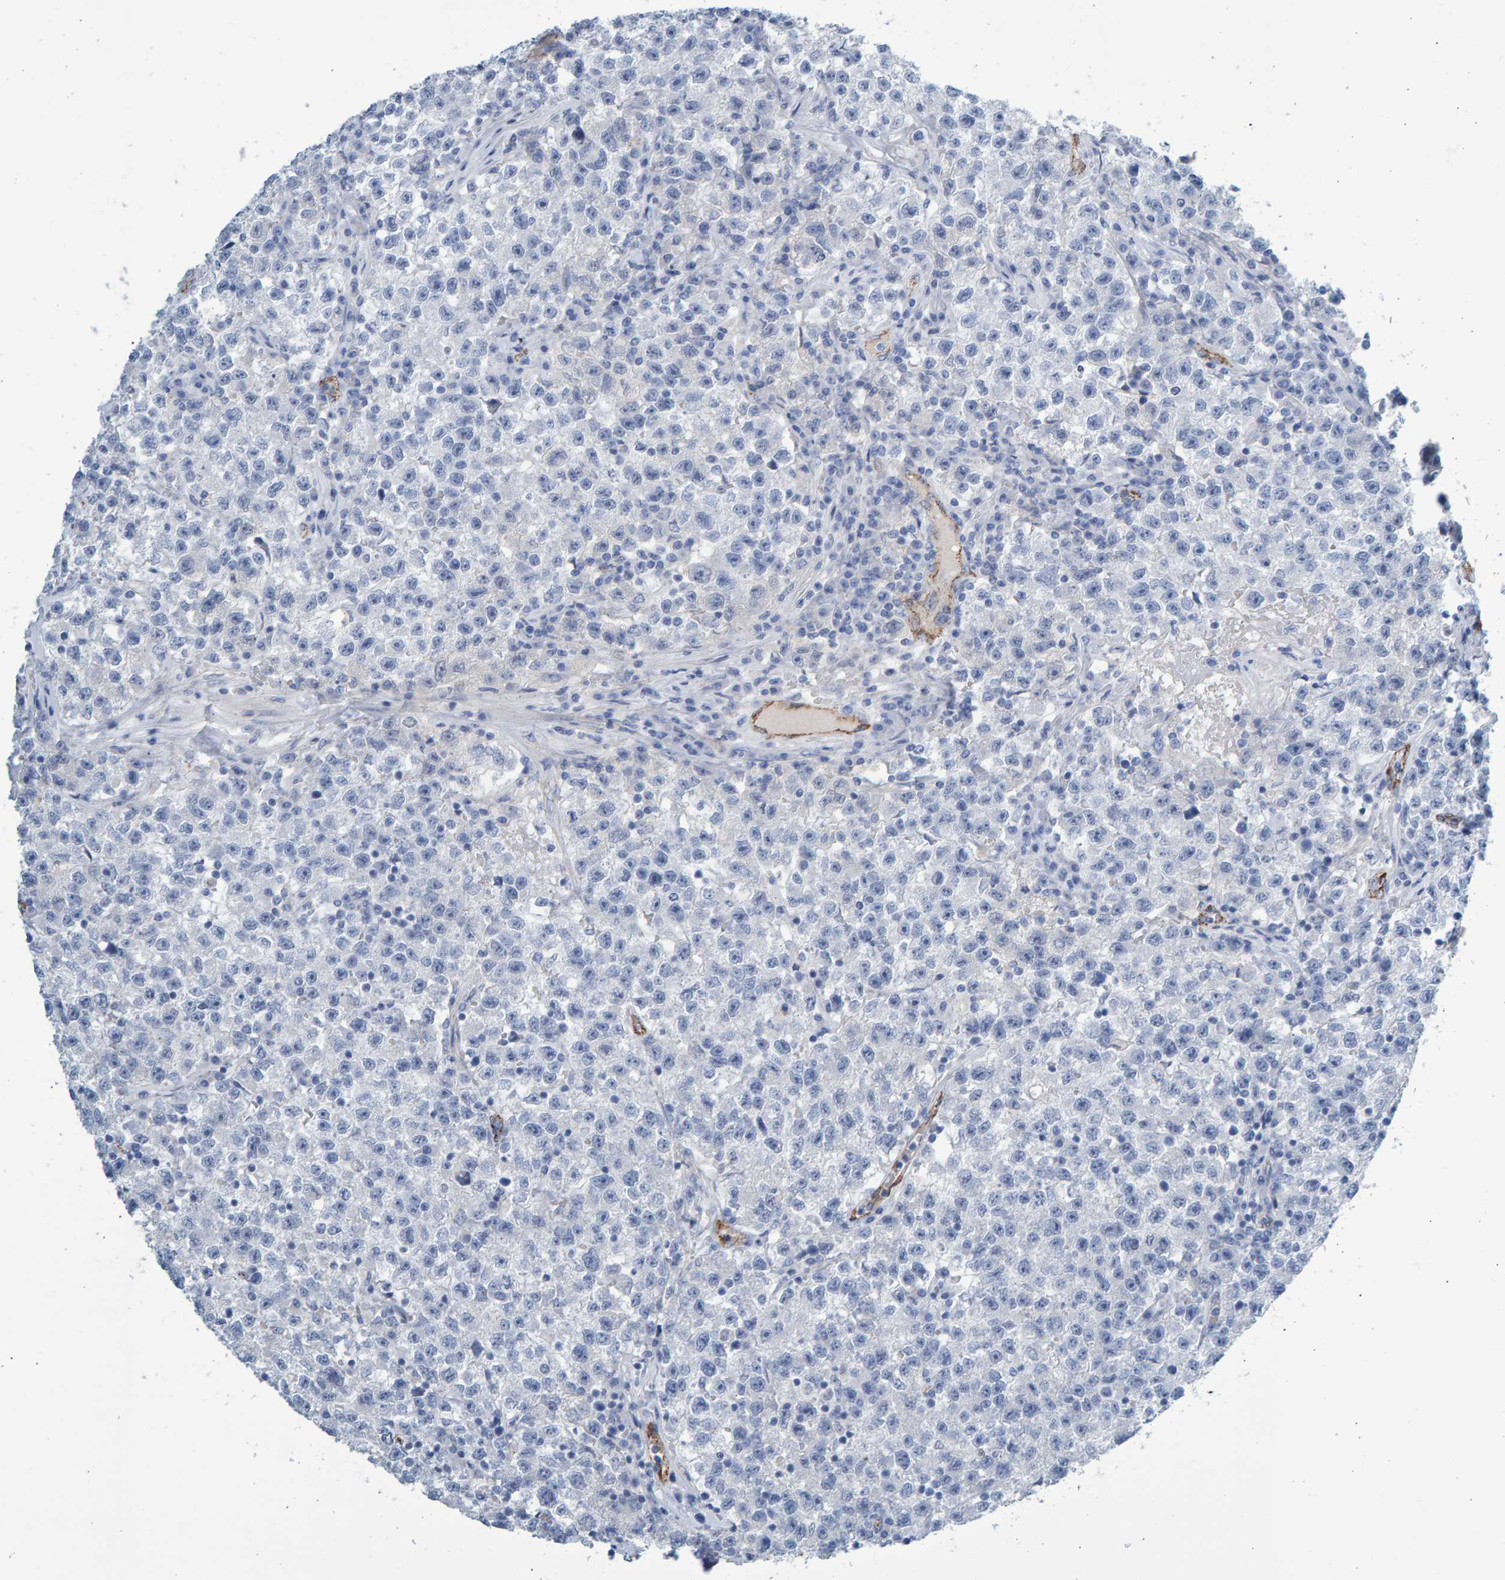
{"staining": {"intensity": "negative", "quantity": "none", "location": "none"}, "tissue": "testis cancer", "cell_type": "Tumor cells", "image_type": "cancer", "snomed": [{"axis": "morphology", "description": "Seminoma, NOS"}, {"axis": "topography", "description": "Testis"}], "caption": "Testis cancer was stained to show a protein in brown. There is no significant positivity in tumor cells.", "gene": "SLC34A3", "patient": {"sex": "male", "age": 22}}